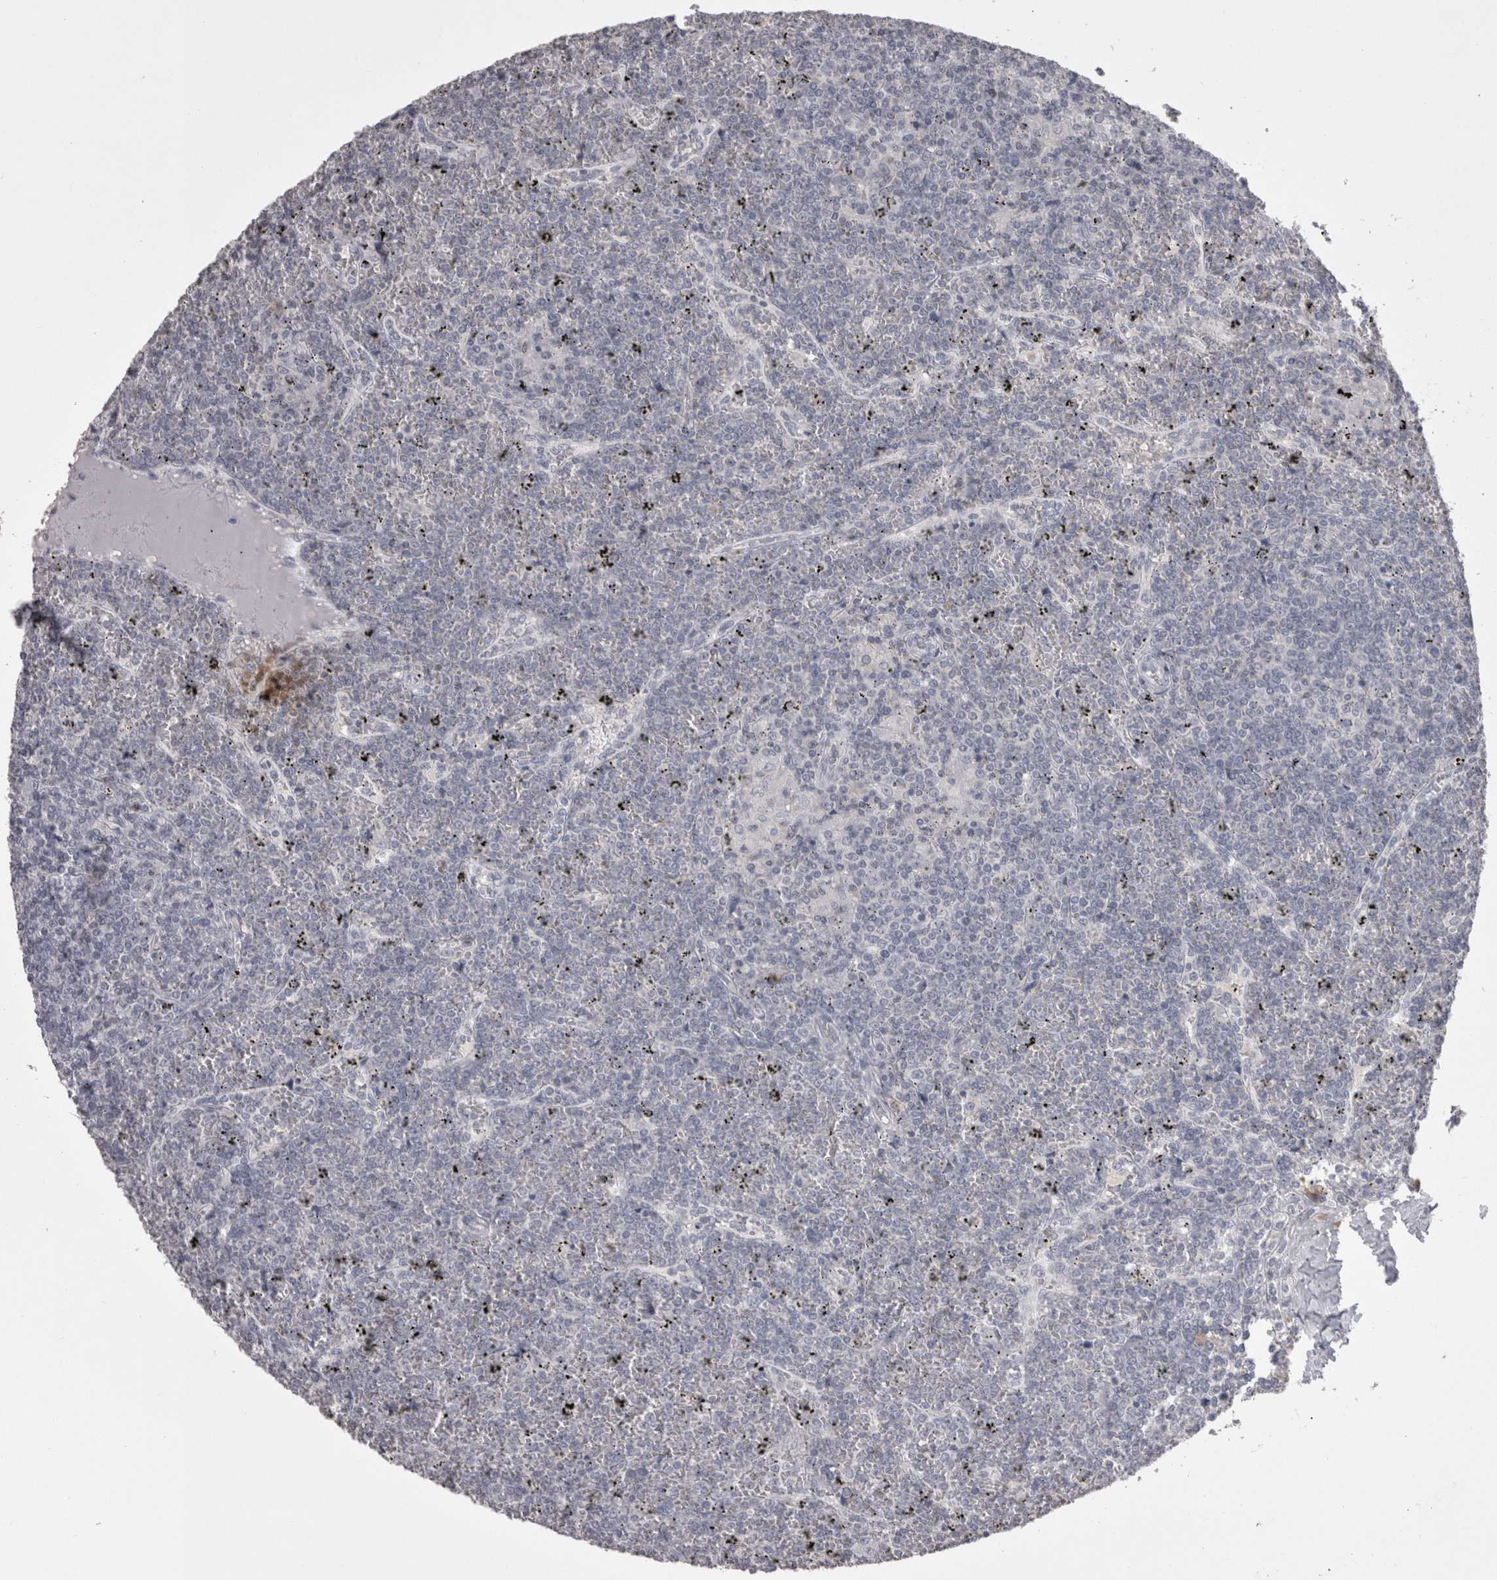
{"staining": {"intensity": "negative", "quantity": "none", "location": "none"}, "tissue": "lymphoma", "cell_type": "Tumor cells", "image_type": "cancer", "snomed": [{"axis": "morphology", "description": "Malignant lymphoma, non-Hodgkin's type, Low grade"}, {"axis": "topography", "description": "Spleen"}], "caption": "Protein analysis of malignant lymphoma, non-Hodgkin's type (low-grade) displays no significant staining in tumor cells. The staining is performed using DAB (3,3'-diaminobenzidine) brown chromogen with nuclei counter-stained in using hematoxylin.", "gene": "LAX1", "patient": {"sex": "female", "age": 19}}